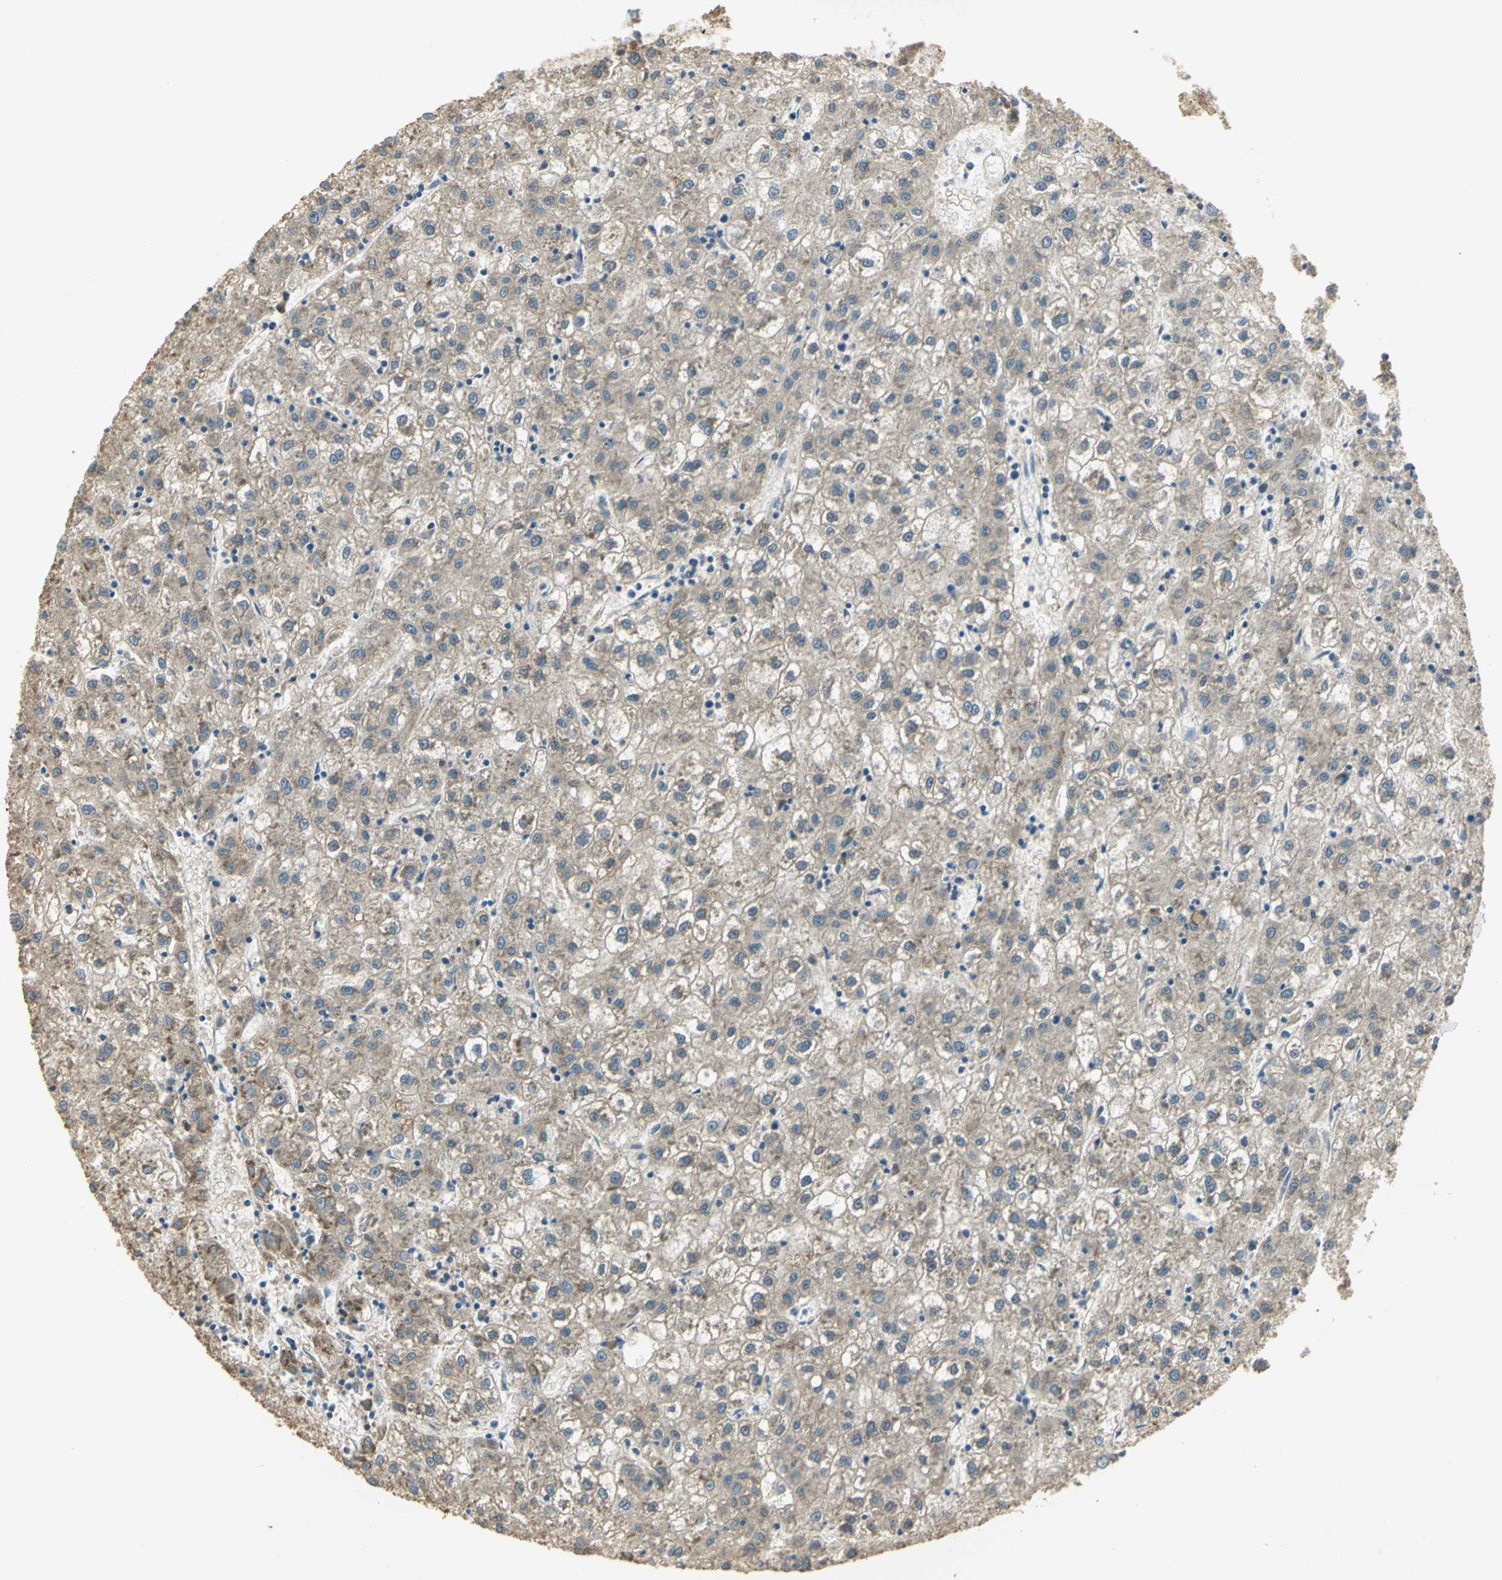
{"staining": {"intensity": "moderate", "quantity": ">75%", "location": "cytoplasmic/membranous"}, "tissue": "liver cancer", "cell_type": "Tumor cells", "image_type": "cancer", "snomed": [{"axis": "morphology", "description": "Carcinoma, Hepatocellular, NOS"}, {"axis": "topography", "description": "Liver"}], "caption": "Immunohistochemical staining of liver cancer (hepatocellular carcinoma) exhibits moderate cytoplasmic/membranous protein staining in approximately >75% of tumor cells.", "gene": "SHC2", "patient": {"sex": "male", "age": 72}}